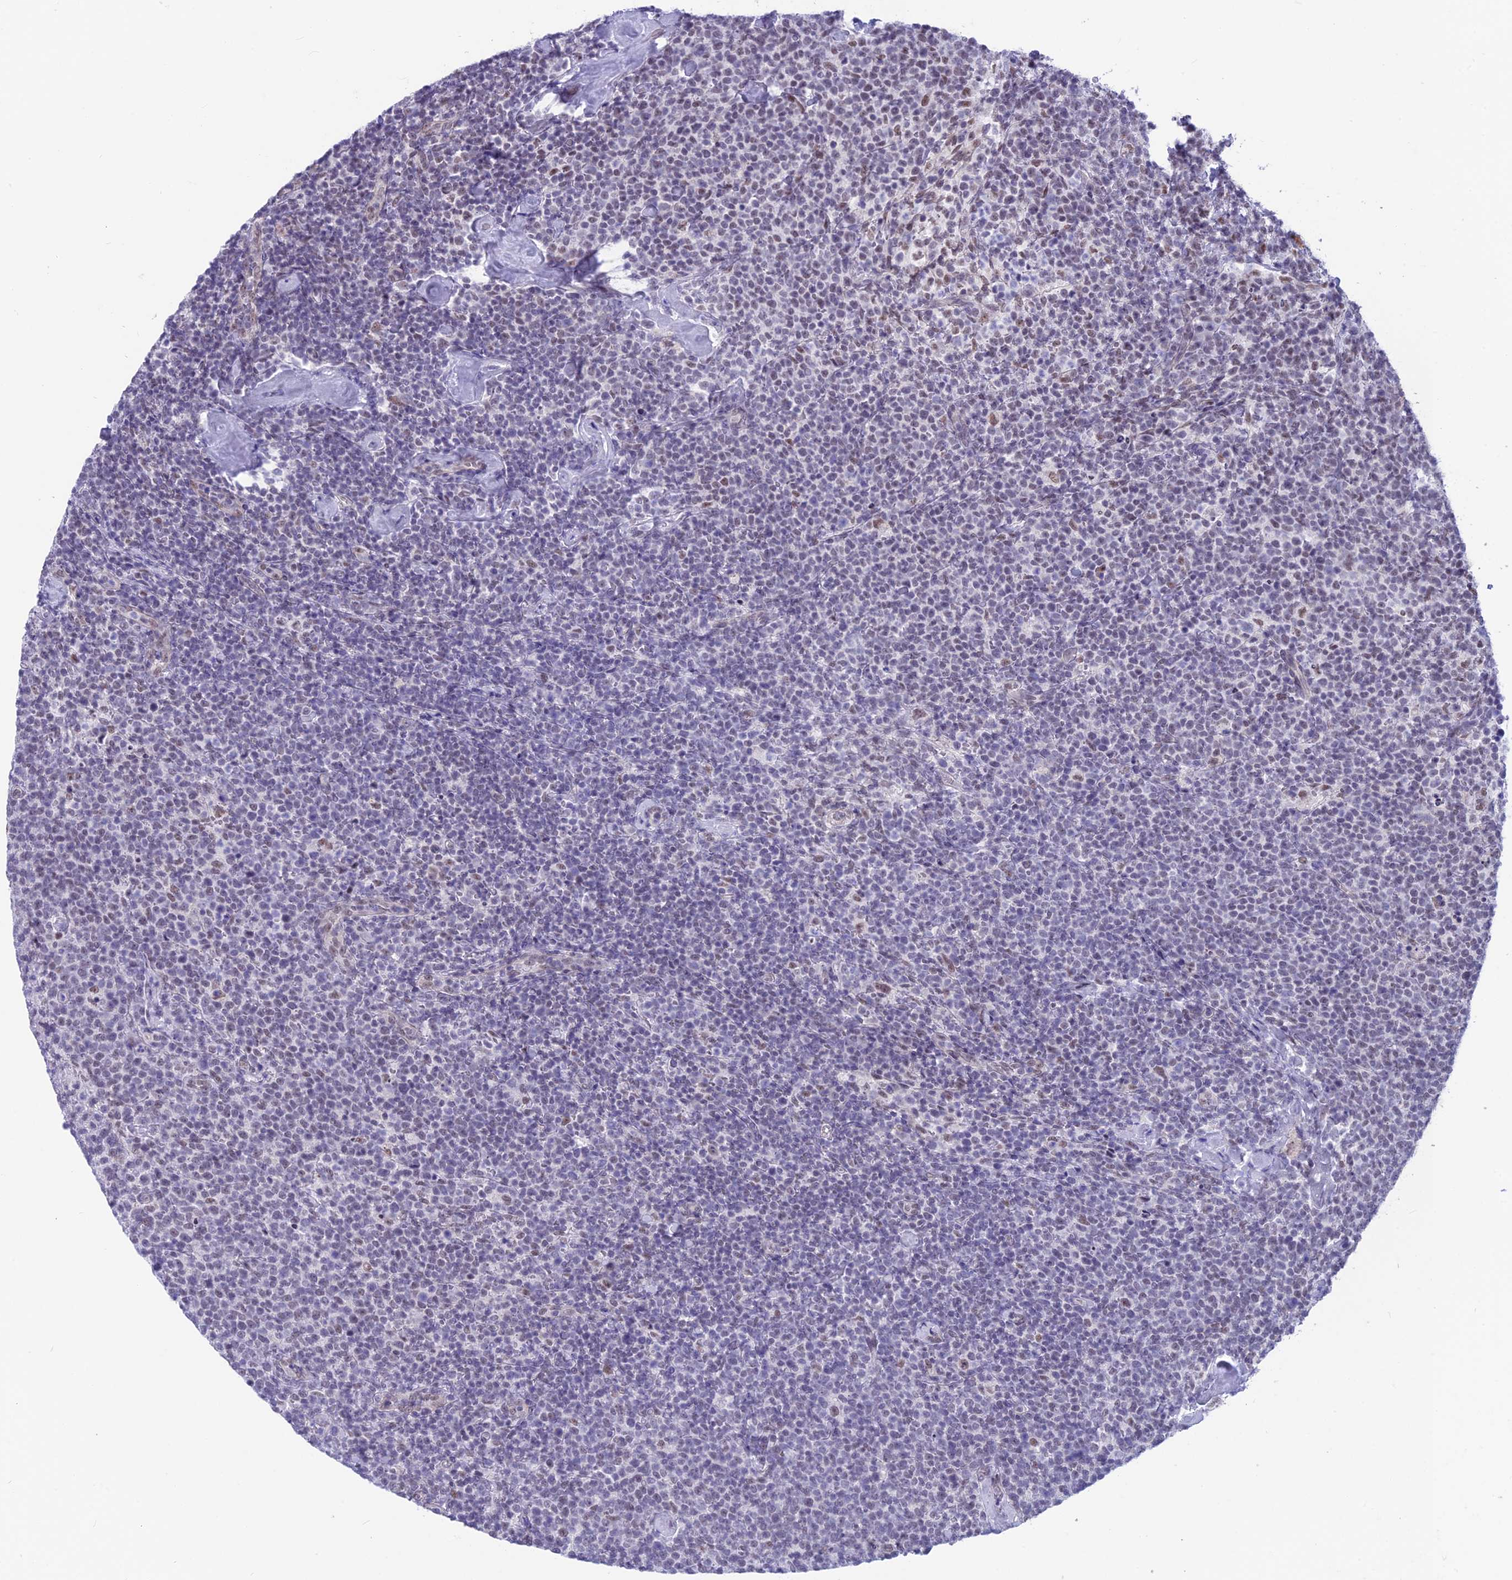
{"staining": {"intensity": "weak", "quantity": "<25%", "location": "nuclear"}, "tissue": "lymphoma", "cell_type": "Tumor cells", "image_type": "cancer", "snomed": [{"axis": "morphology", "description": "Malignant lymphoma, non-Hodgkin's type, High grade"}, {"axis": "topography", "description": "Lymph node"}], "caption": "Tumor cells are negative for protein expression in human high-grade malignant lymphoma, non-Hodgkin's type. (DAB IHC with hematoxylin counter stain).", "gene": "SRSF5", "patient": {"sex": "male", "age": 61}}